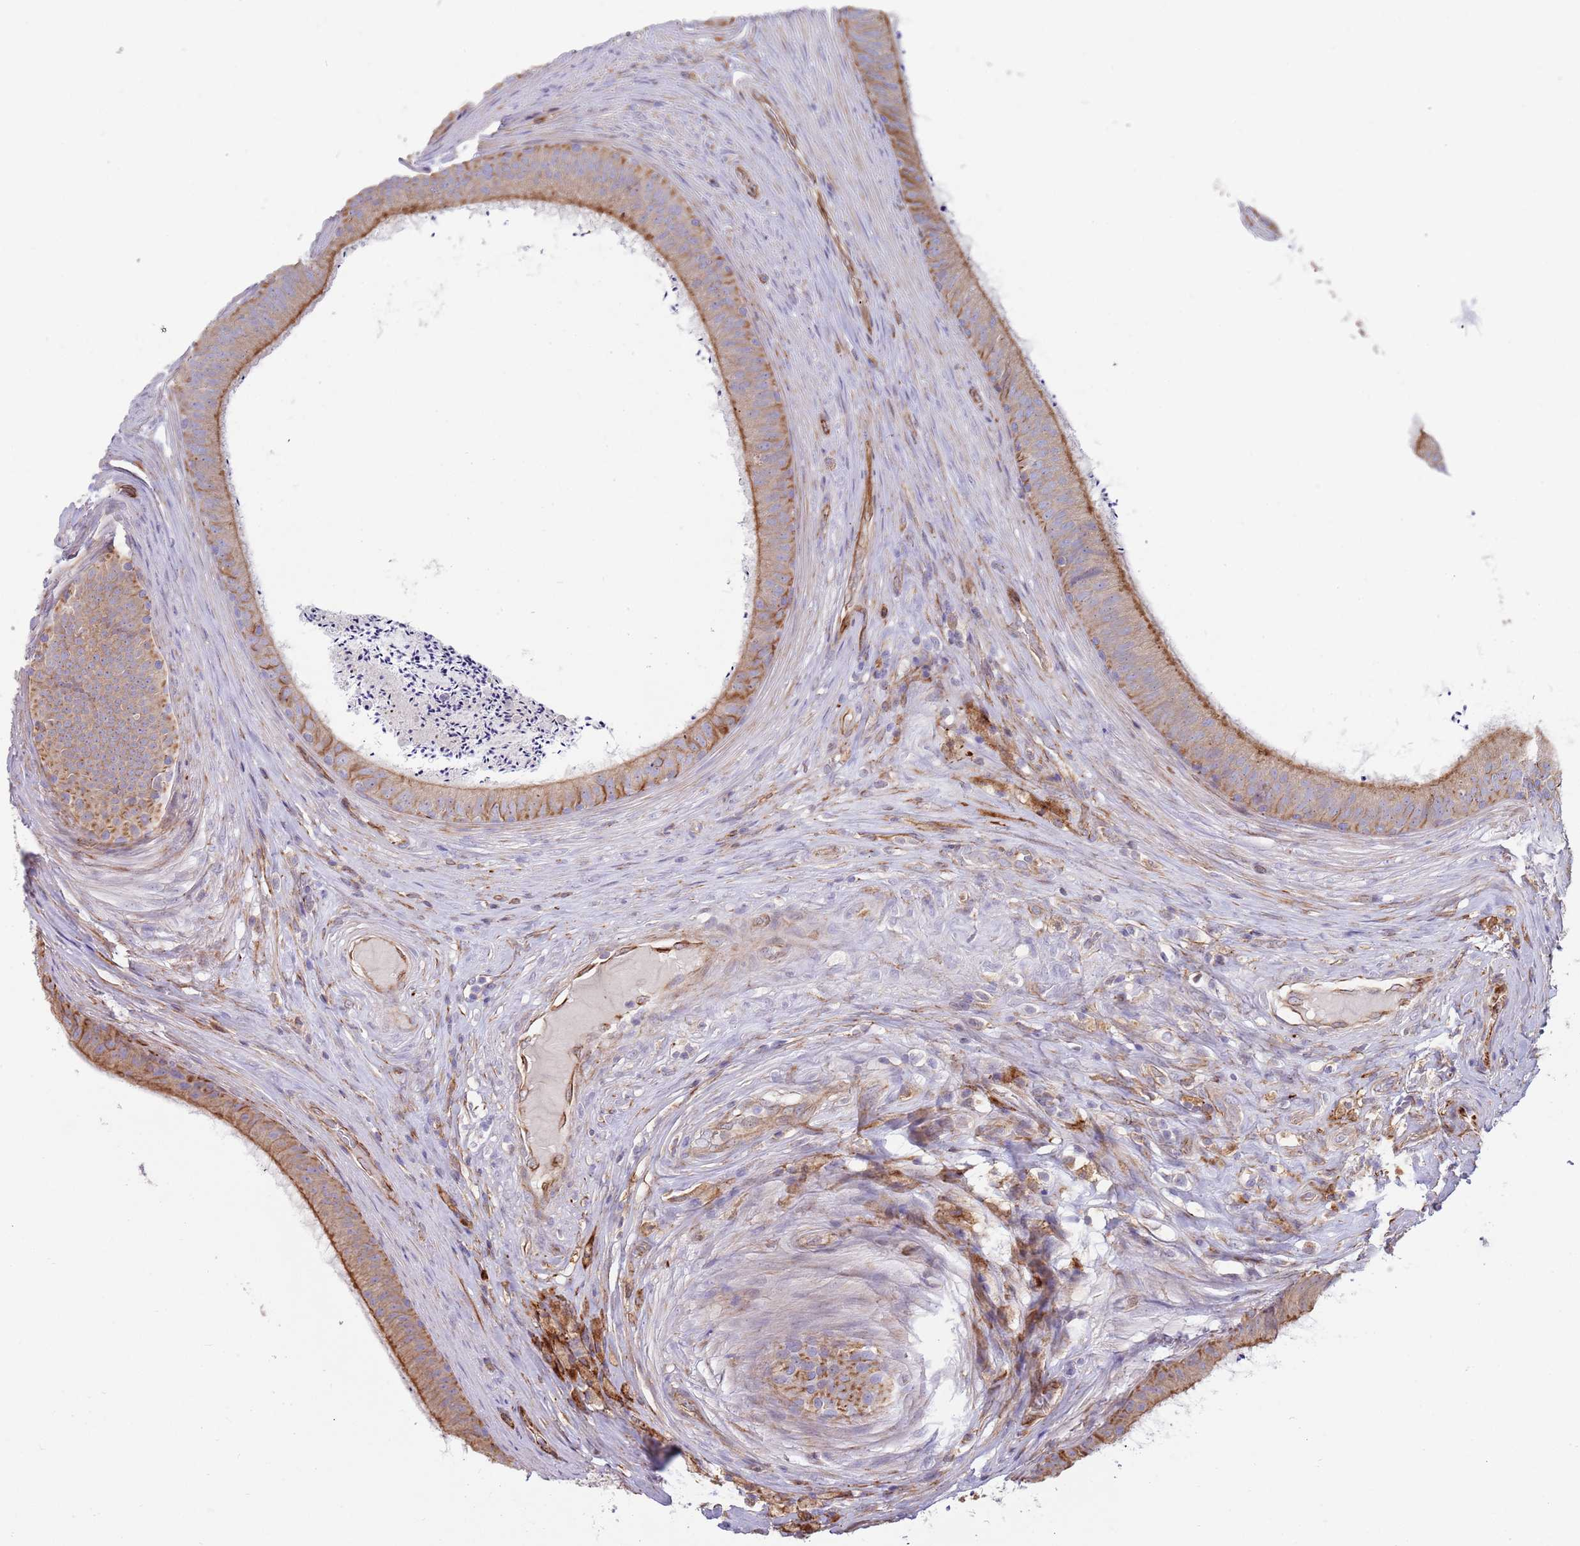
{"staining": {"intensity": "moderate", "quantity": "25%-75%", "location": "cytoplasmic/membranous"}, "tissue": "epididymis", "cell_type": "Glandular cells", "image_type": "normal", "snomed": [{"axis": "morphology", "description": "Normal tissue, NOS"}, {"axis": "topography", "description": "Testis"}, {"axis": "topography", "description": "Epididymis"}], "caption": "IHC staining of normal epididymis, which displays medium levels of moderate cytoplasmic/membranous staining in about 25%-75% of glandular cells indicating moderate cytoplasmic/membranous protein expression. The staining was performed using DAB (brown) for protein detection and nuclei were counterstained in hematoxylin (blue).", "gene": "MOGAT1", "patient": {"sex": "male", "age": 41}}